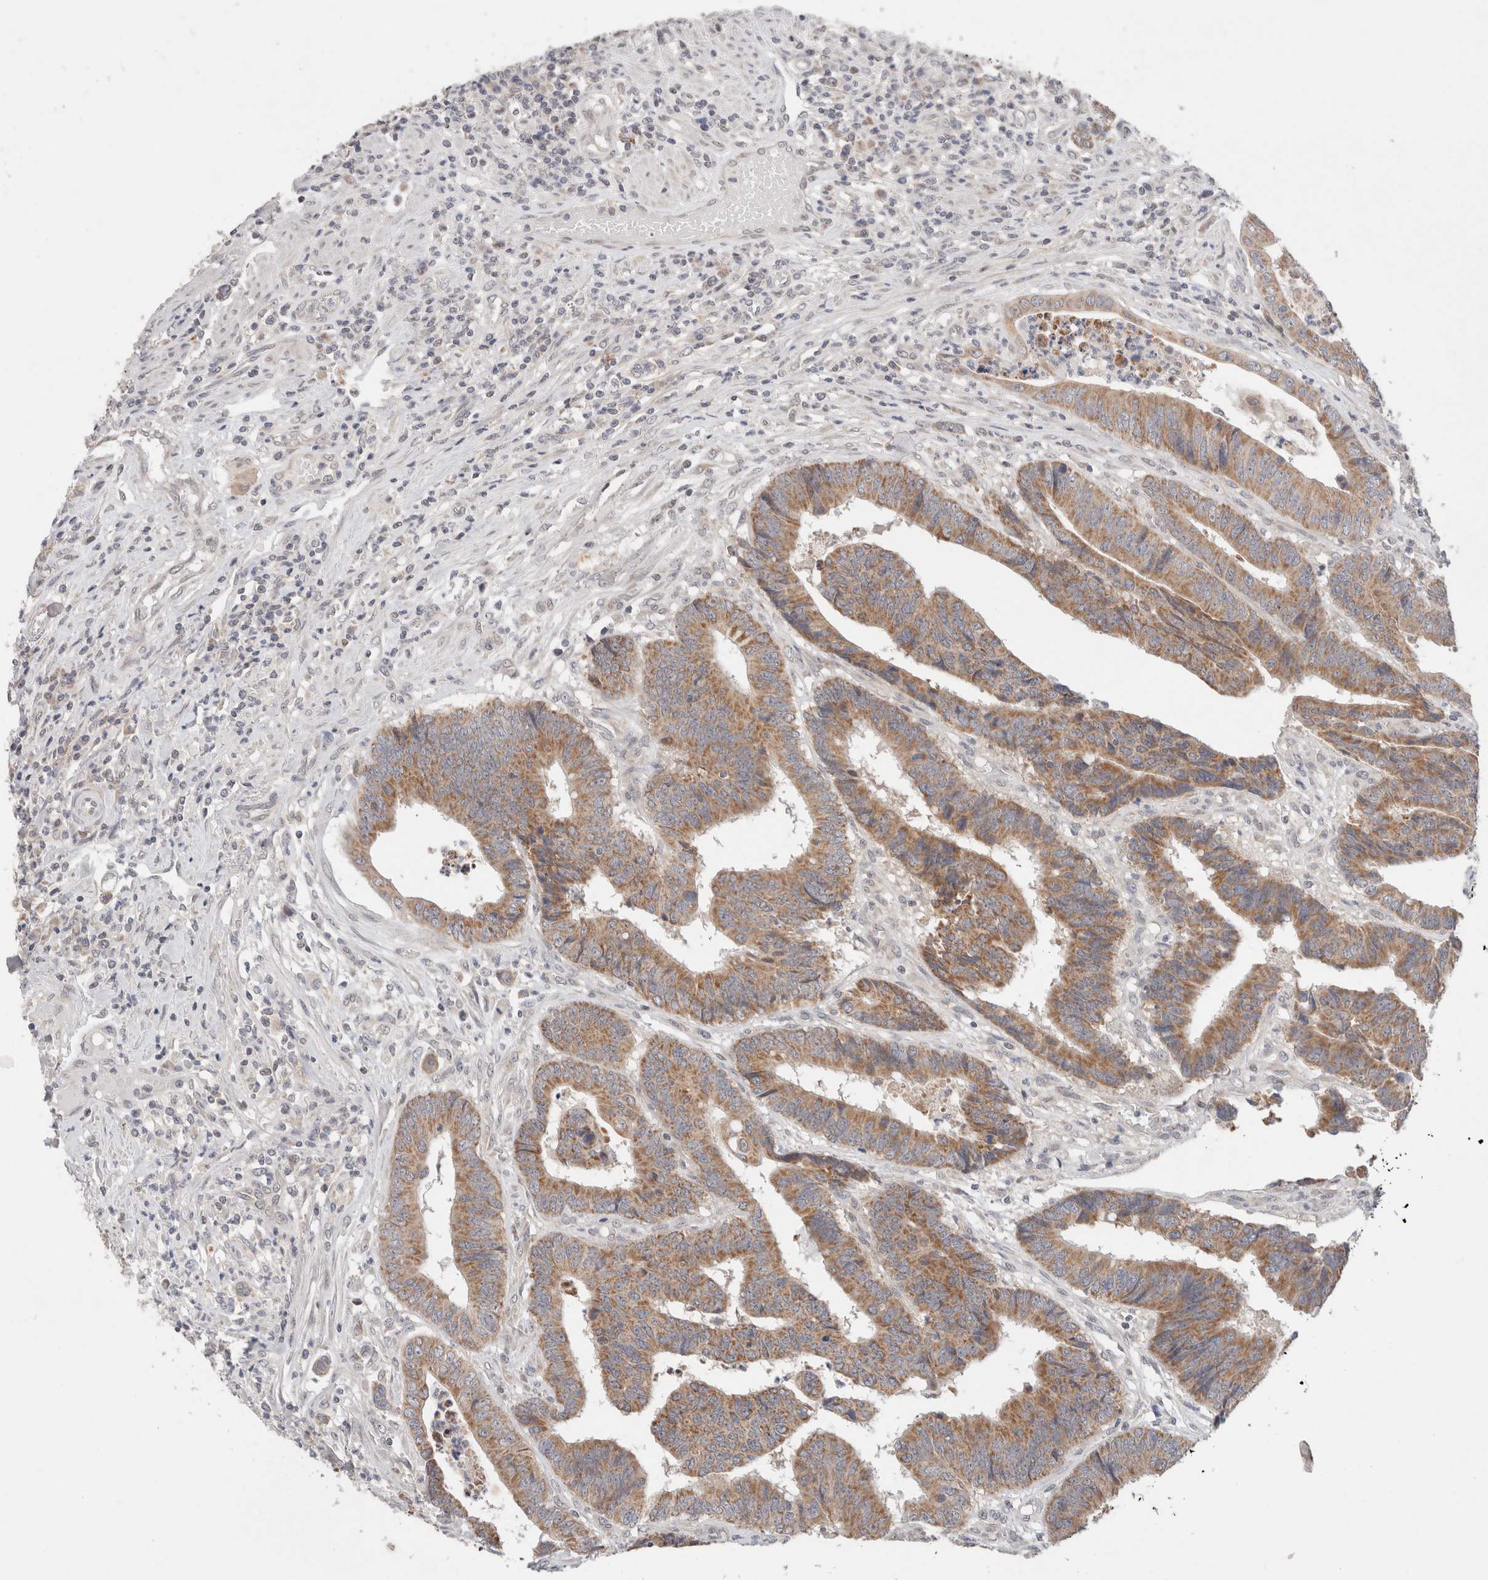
{"staining": {"intensity": "moderate", "quantity": ">75%", "location": "cytoplasmic/membranous"}, "tissue": "colorectal cancer", "cell_type": "Tumor cells", "image_type": "cancer", "snomed": [{"axis": "morphology", "description": "Adenocarcinoma, NOS"}, {"axis": "topography", "description": "Rectum"}], "caption": "IHC (DAB (3,3'-diaminobenzidine)) staining of human colorectal cancer (adenocarcinoma) exhibits moderate cytoplasmic/membranous protein expression in about >75% of tumor cells.", "gene": "ERI3", "patient": {"sex": "male", "age": 84}}